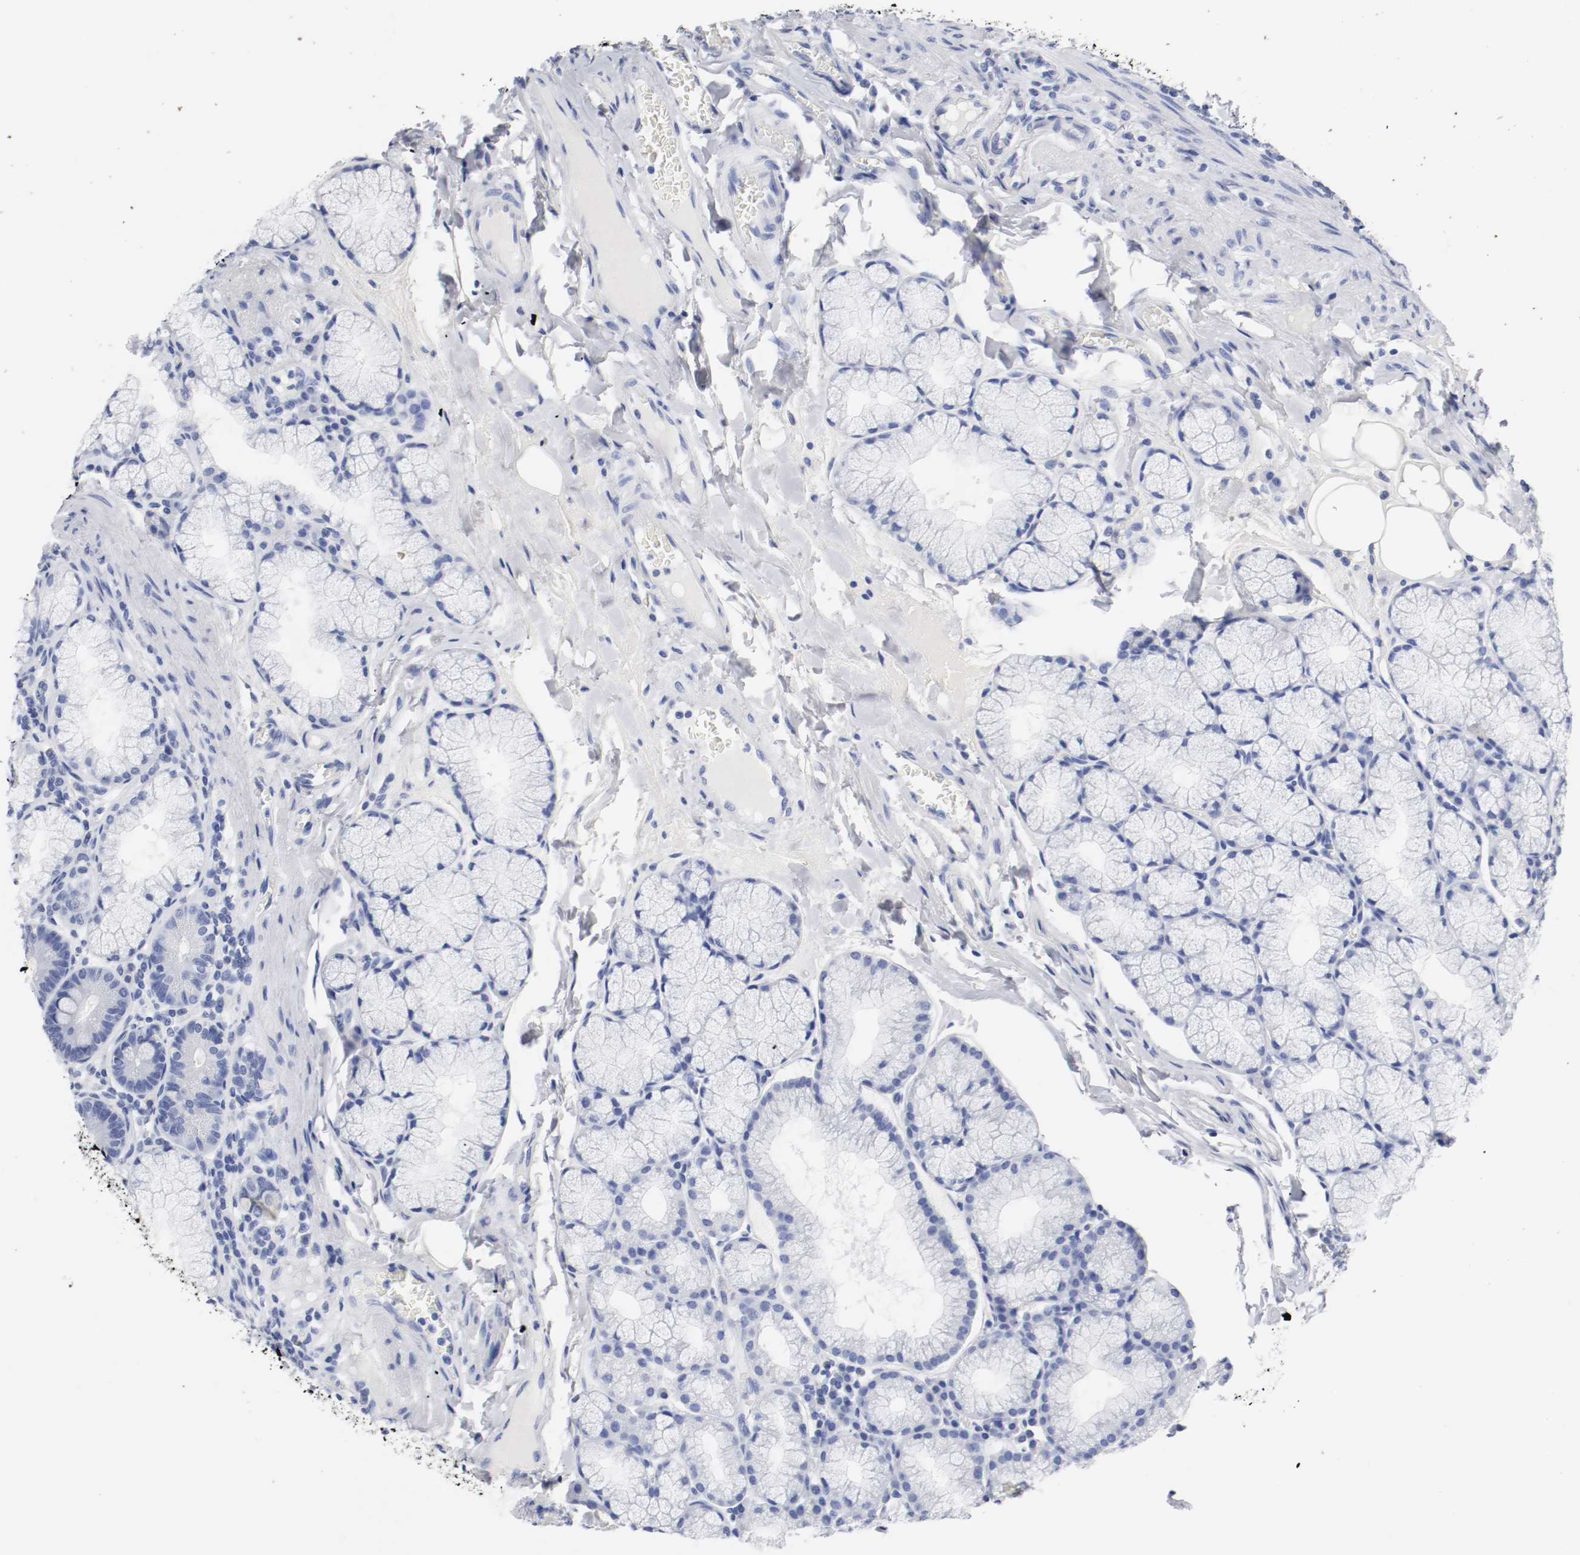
{"staining": {"intensity": "negative", "quantity": "none", "location": "none"}, "tissue": "duodenum", "cell_type": "Glandular cells", "image_type": "normal", "snomed": [{"axis": "morphology", "description": "Normal tissue, NOS"}, {"axis": "topography", "description": "Duodenum"}], "caption": "An IHC histopathology image of unremarkable duodenum is shown. There is no staining in glandular cells of duodenum. (DAB immunohistochemistry with hematoxylin counter stain).", "gene": "GAD1", "patient": {"sex": "male", "age": 50}}